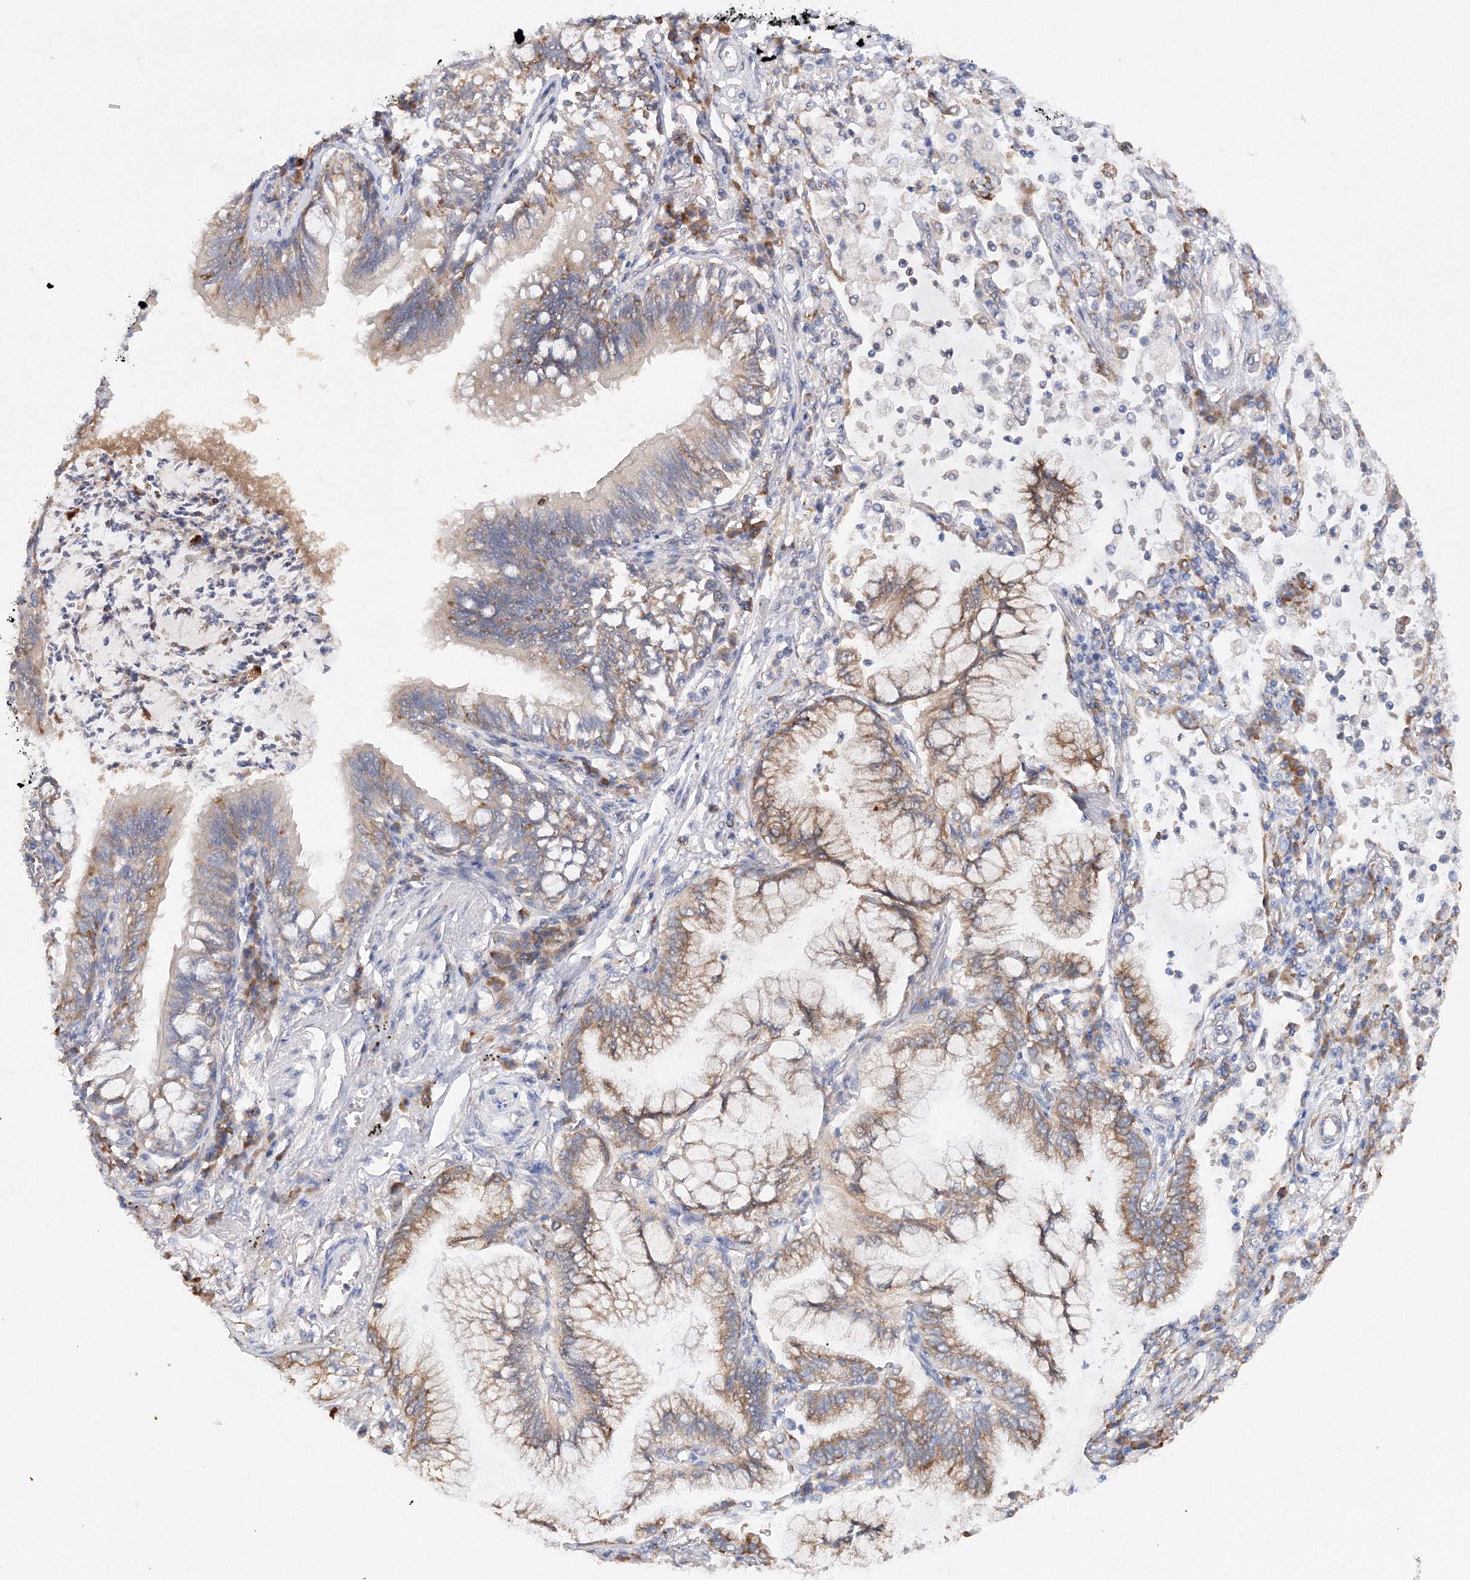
{"staining": {"intensity": "moderate", "quantity": ">75%", "location": "cytoplasmic/membranous"}, "tissue": "lung cancer", "cell_type": "Tumor cells", "image_type": "cancer", "snomed": [{"axis": "morphology", "description": "Adenocarcinoma, NOS"}, {"axis": "topography", "description": "Lung"}], "caption": "Lung cancer (adenocarcinoma) stained with a protein marker displays moderate staining in tumor cells.", "gene": "DIS3L2", "patient": {"sex": "female", "age": 70}}